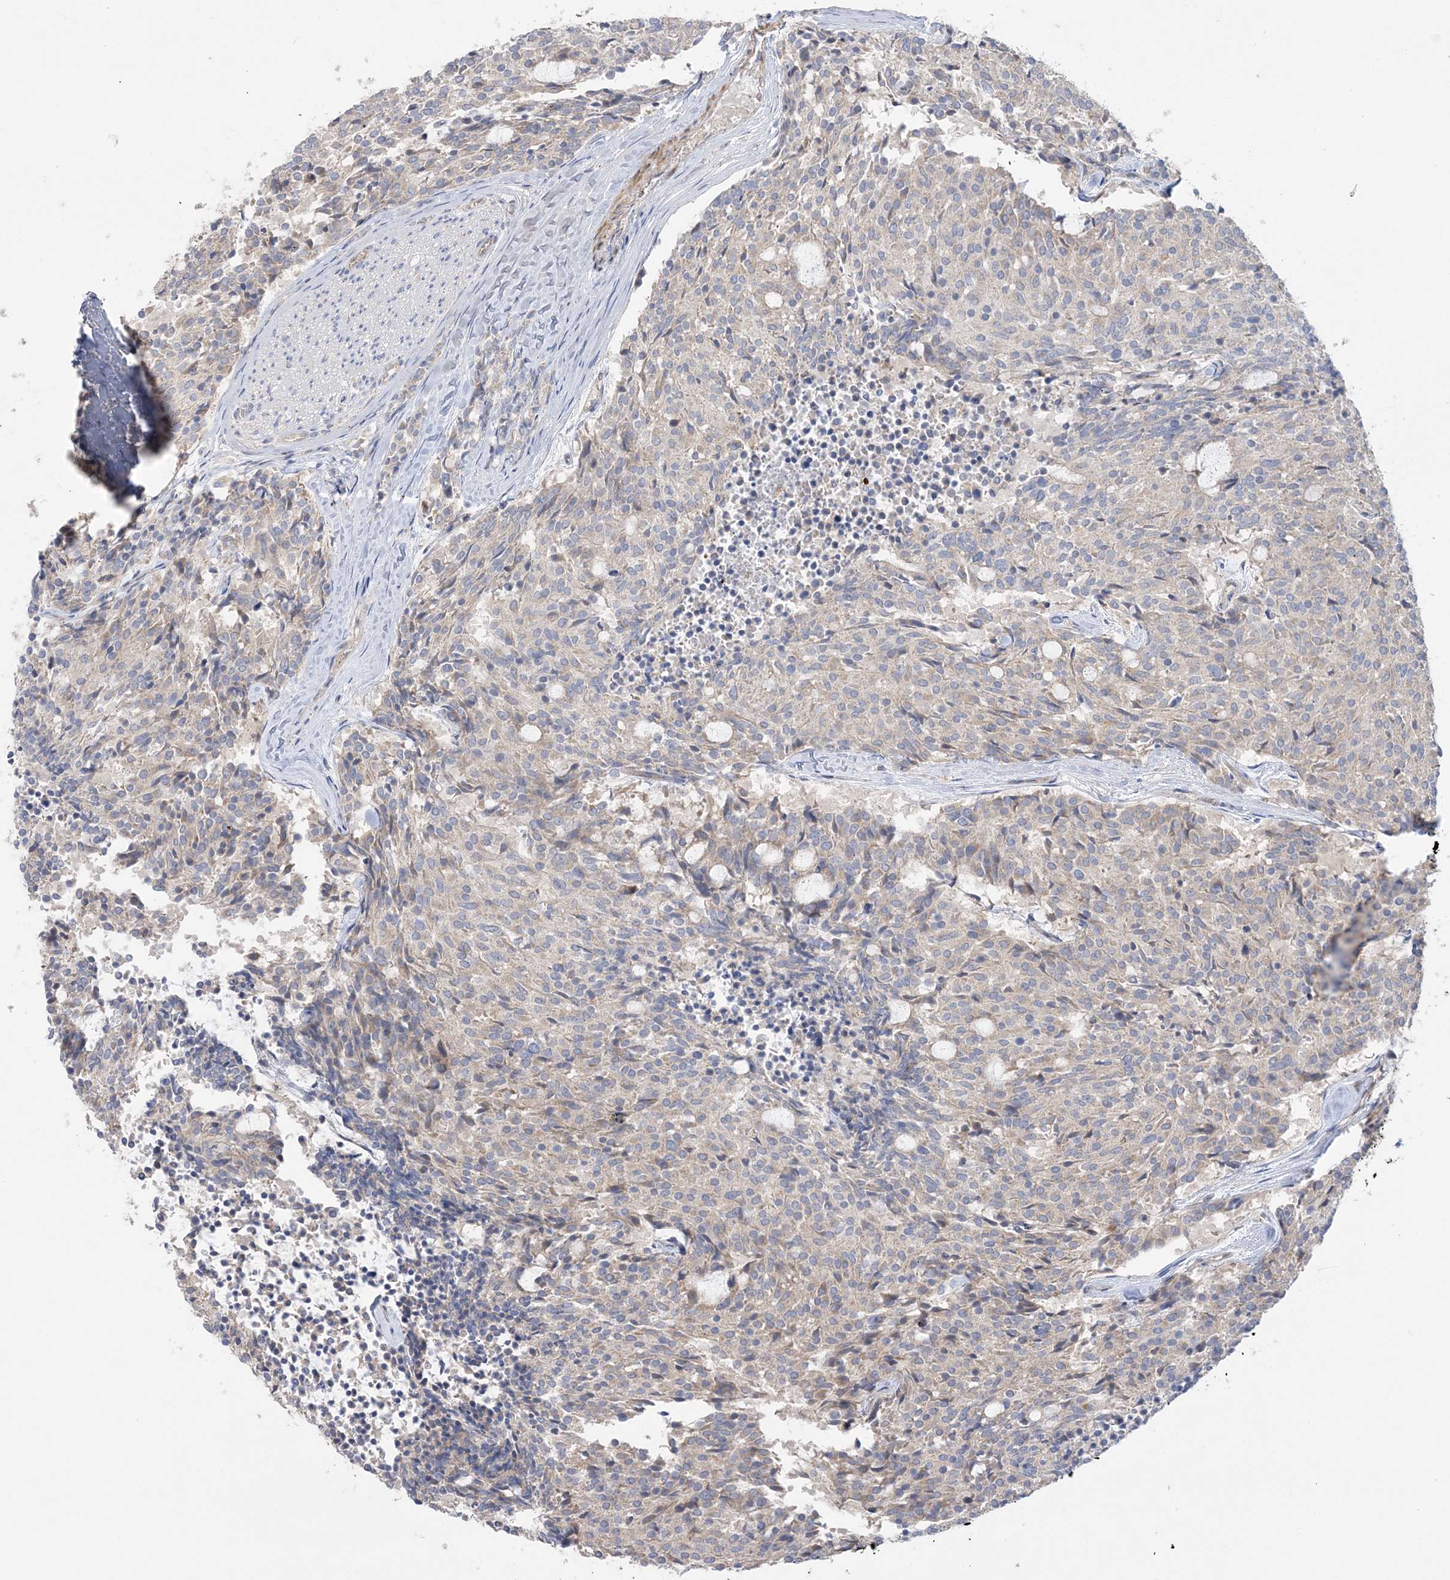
{"staining": {"intensity": "weak", "quantity": "<25%", "location": "cytoplasmic/membranous"}, "tissue": "carcinoid", "cell_type": "Tumor cells", "image_type": "cancer", "snomed": [{"axis": "morphology", "description": "Carcinoid, malignant, NOS"}, {"axis": "topography", "description": "Pancreas"}], "caption": "IHC image of carcinoid stained for a protein (brown), which displays no staining in tumor cells. Nuclei are stained in blue.", "gene": "MMADHC", "patient": {"sex": "female", "age": 54}}